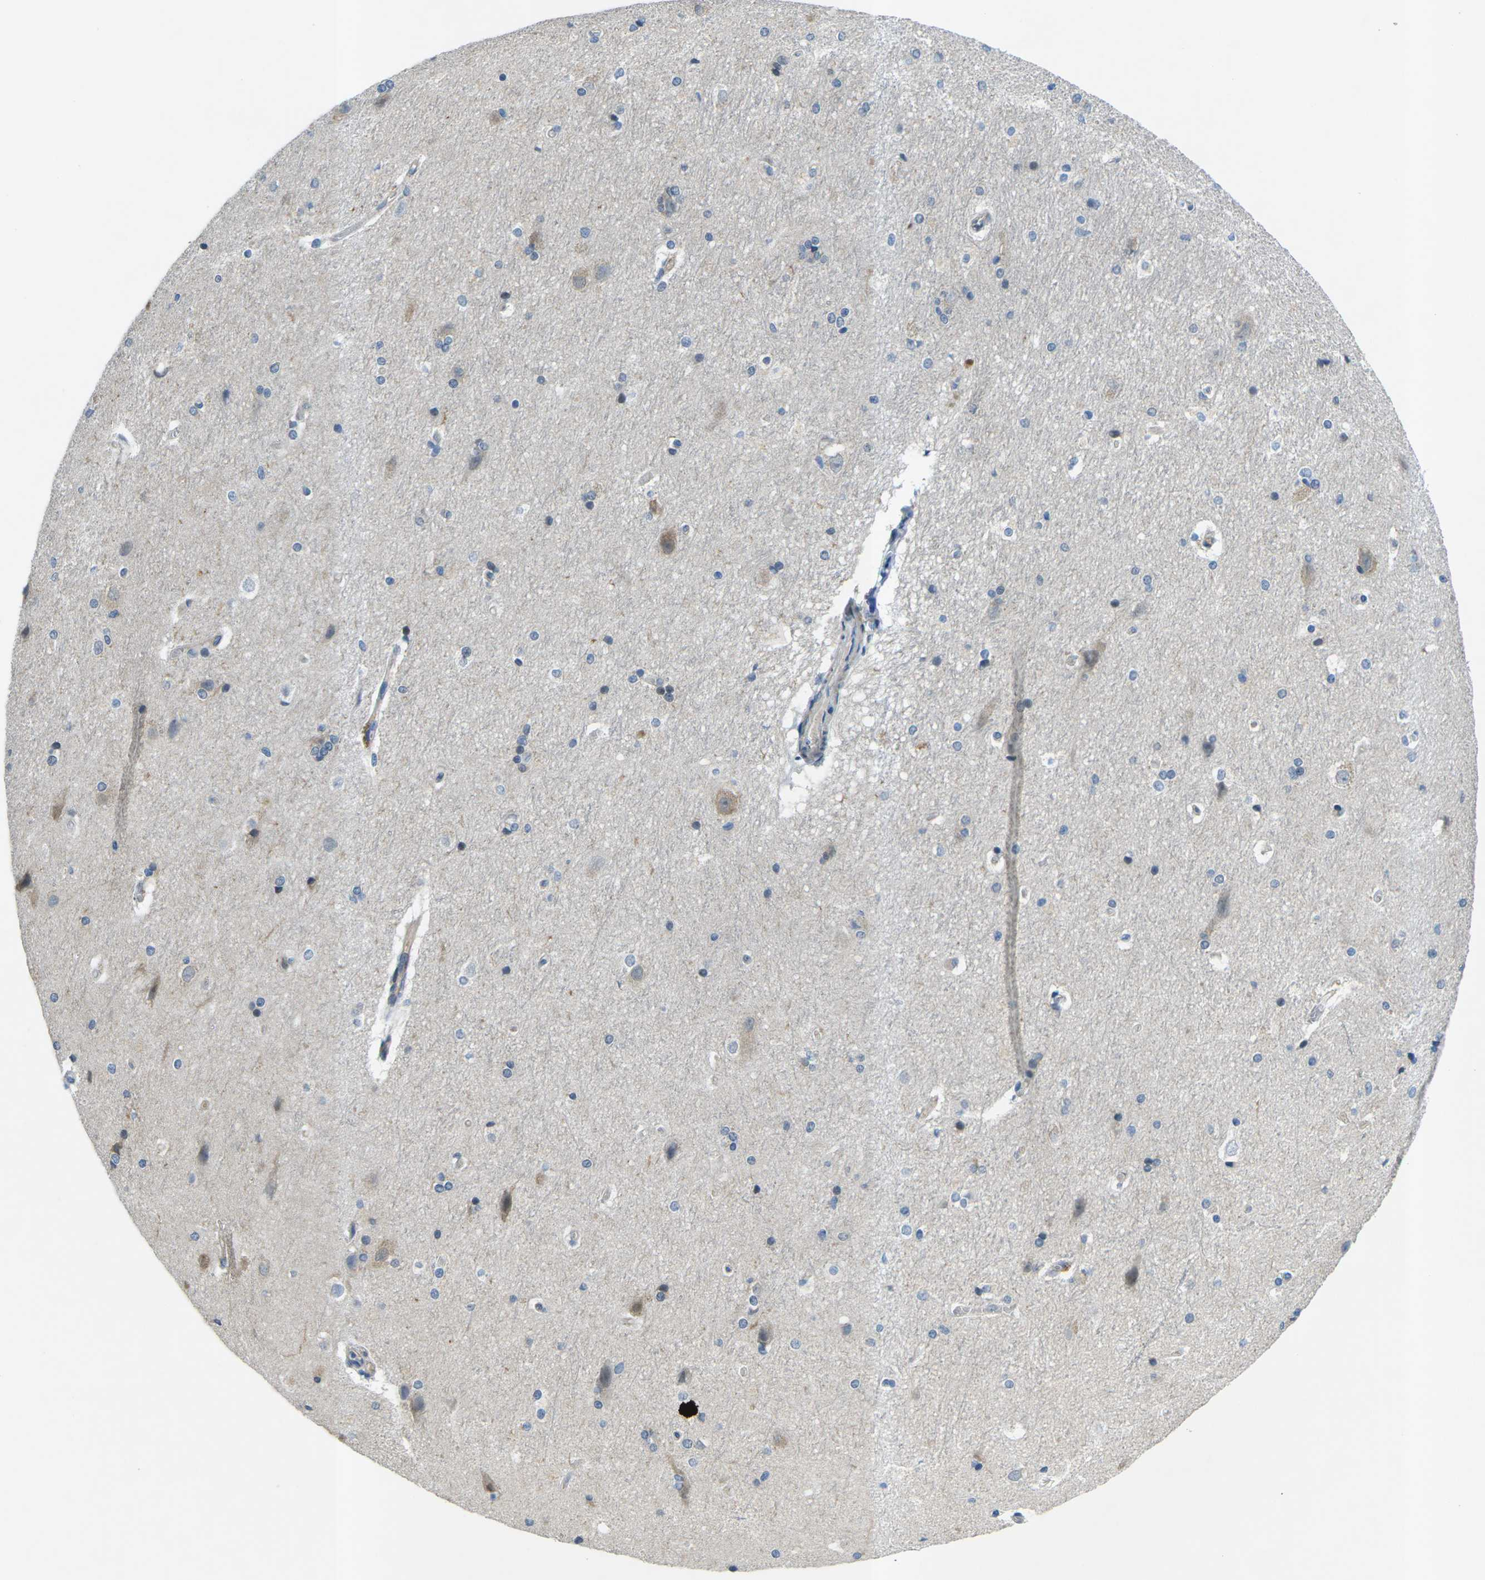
{"staining": {"intensity": "negative", "quantity": "none", "location": "none"}, "tissue": "hippocampus", "cell_type": "Glial cells", "image_type": "normal", "snomed": [{"axis": "morphology", "description": "Normal tissue, NOS"}, {"axis": "topography", "description": "Hippocampus"}], "caption": "An immunohistochemistry image of benign hippocampus is shown. There is no staining in glial cells of hippocampus.", "gene": "CTNND1", "patient": {"sex": "female", "age": 19}}